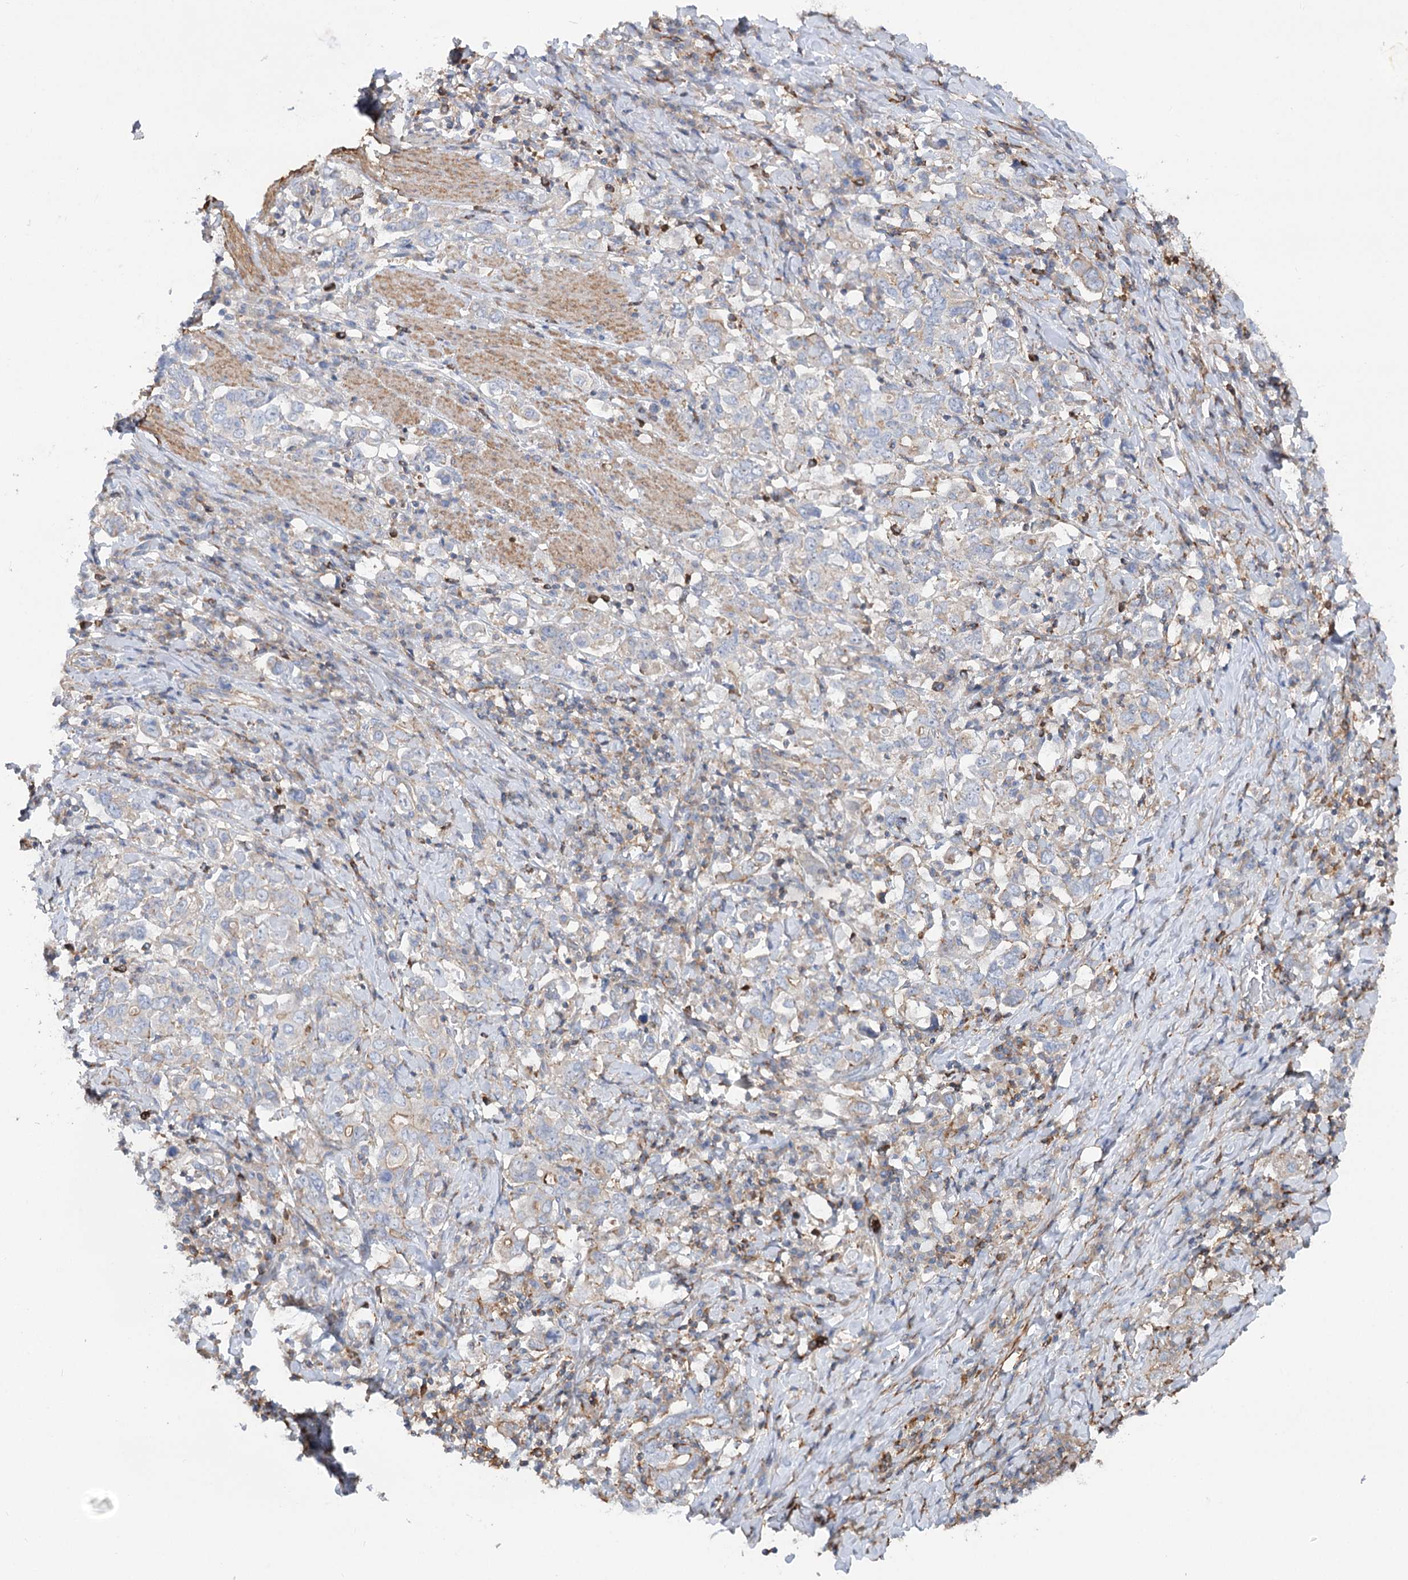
{"staining": {"intensity": "negative", "quantity": "none", "location": "none"}, "tissue": "stomach cancer", "cell_type": "Tumor cells", "image_type": "cancer", "snomed": [{"axis": "morphology", "description": "Adenocarcinoma, NOS"}, {"axis": "topography", "description": "Stomach, upper"}], "caption": "Stomach cancer was stained to show a protein in brown. There is no significant expression in tumor cells.", "gene": "LARP1B", "patient": {"sex": "male", "age": 62}}